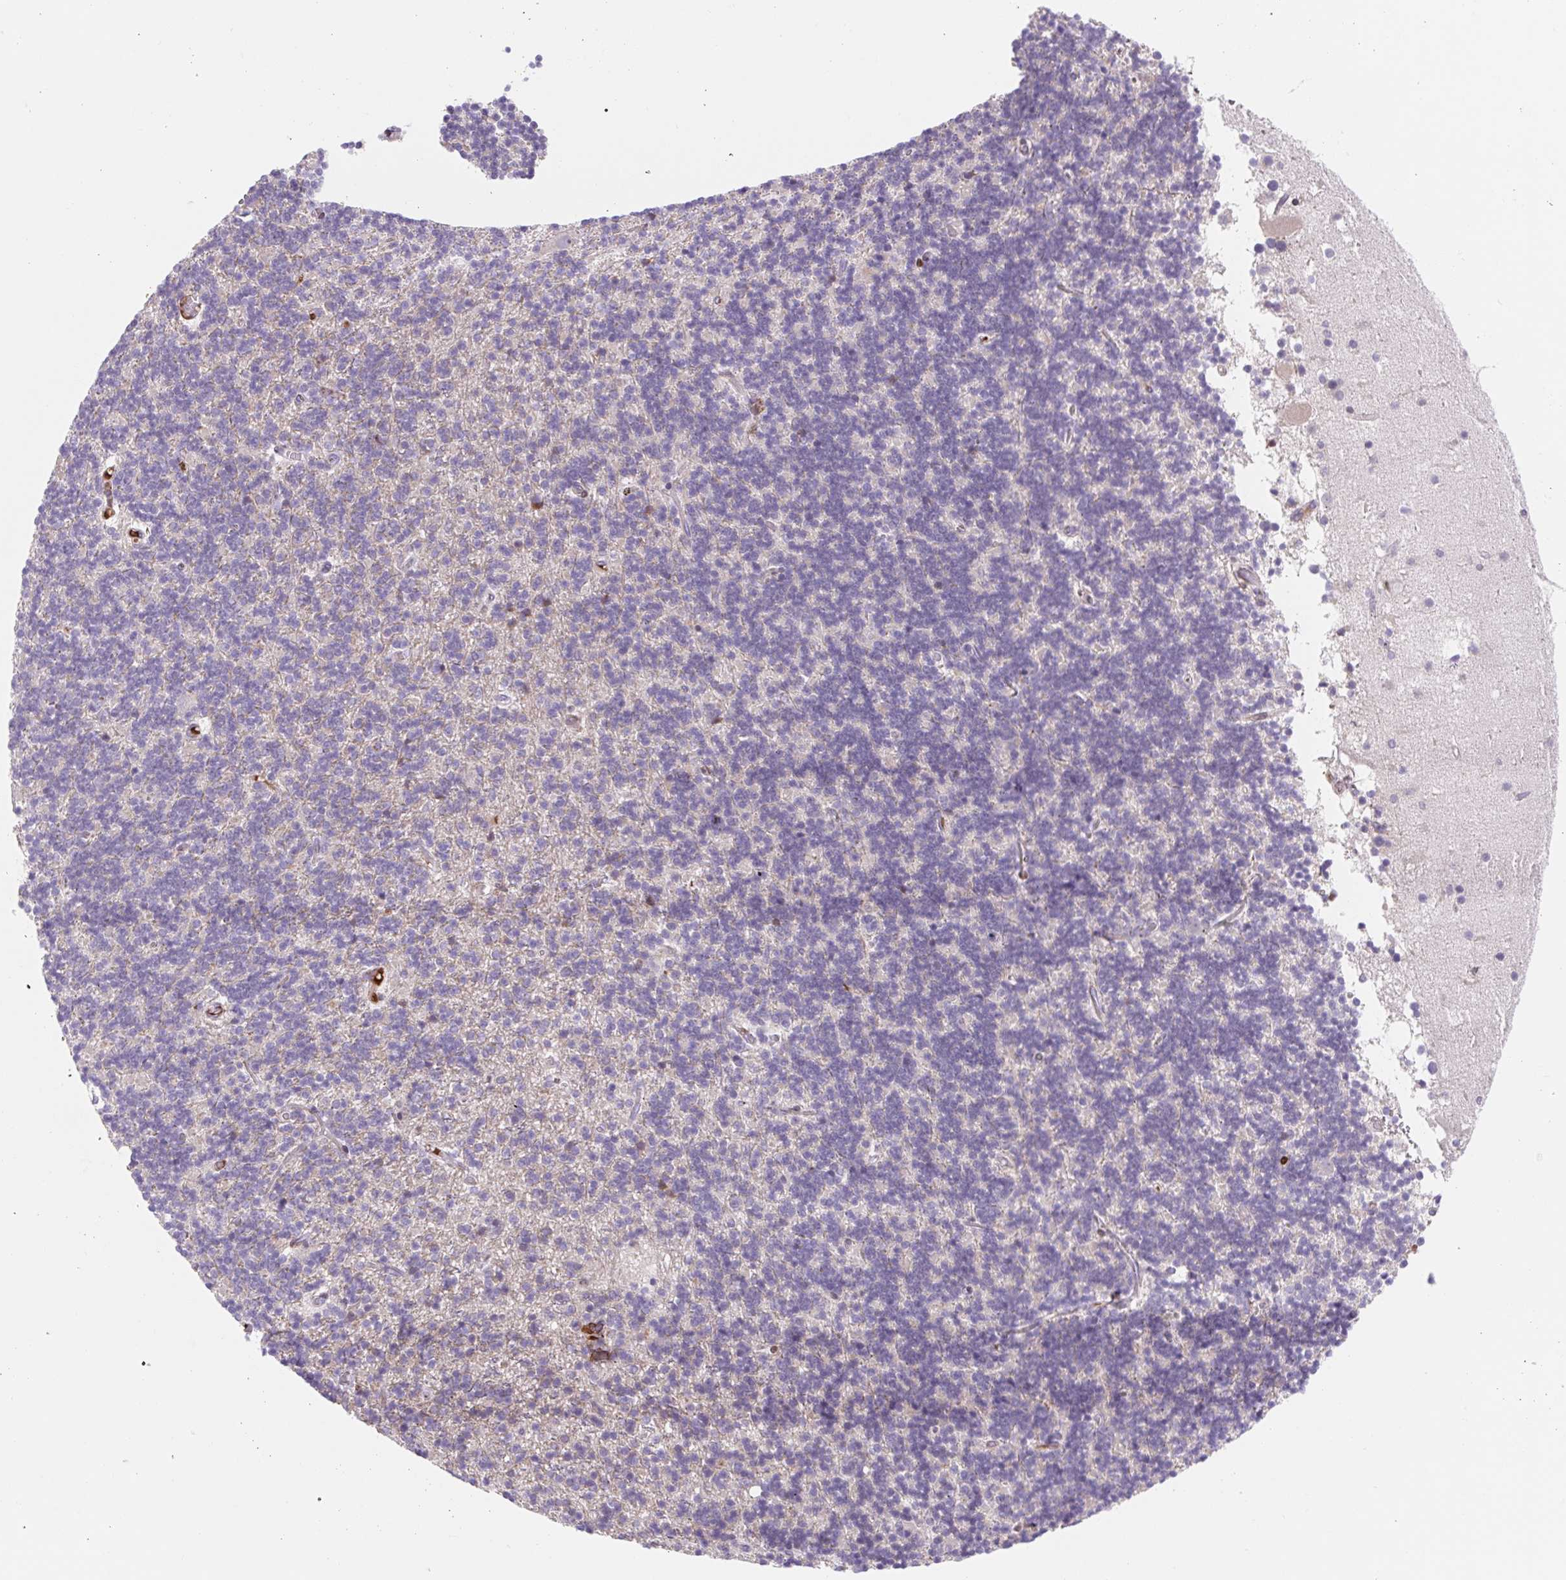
{"staining": {"intensity": "negative", "quantity": "none", "location": "none"}, "tissue": "cerebellum", "cell_type": "Cells in granular layer", "image_type": "normal", "snomed": [{"axis": "morphology", "description": "Normal tissue, NOS"}, {"axis": "topography", "description": "Cerebellum"}], "caption": "Protein analysis of benign cerebellum demonstrates no significant expression in cells in granular layer.", "gene": "TPRG1", "patient": {"sex": "male", "age": 70}}